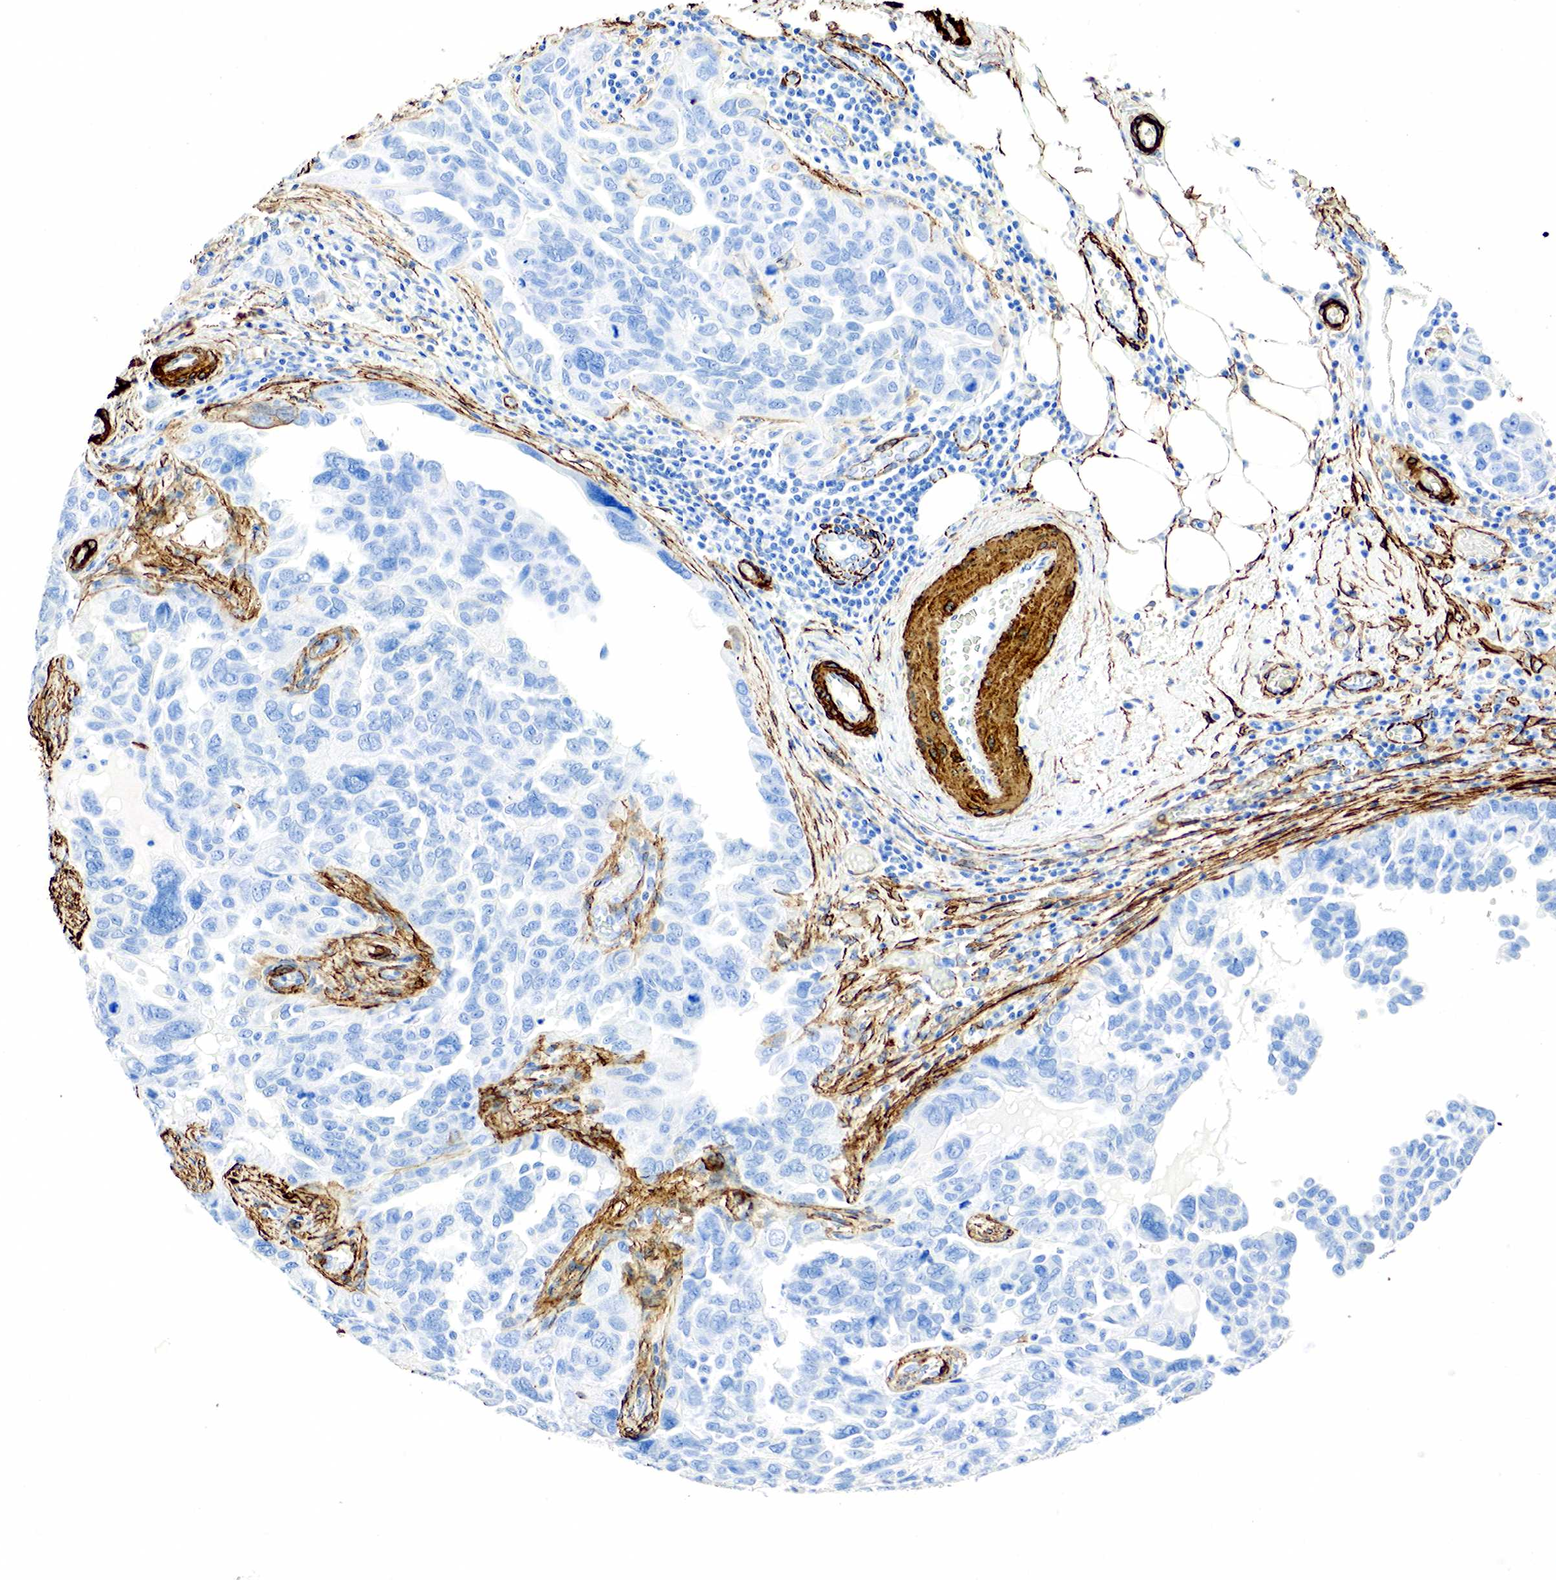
{"staining": {"intensity": "negative", "quantity": "none", "location": "none"}, "tissue": "ovarian cancer", "cell_type": "Tumor cells", "image_type": "cancer", "snomed": [{"axis": "morphology", "description": "Cystadenocarcinoma, serous, NOS"}, {"axis": "topography", "description": "Ovary"}], "caption": "A histopathology image of human ovarian cancer is negative for staining in tumor cells. The staining was performed using DAB (3,3'-diaminobenzidine) to visualize the protein expression in brown, while the nuclei were stained in blue with hematoxylin (Magnification: 20x).", "gene": "ACTA1", "patient": {"sex": "female", "age": 64}}